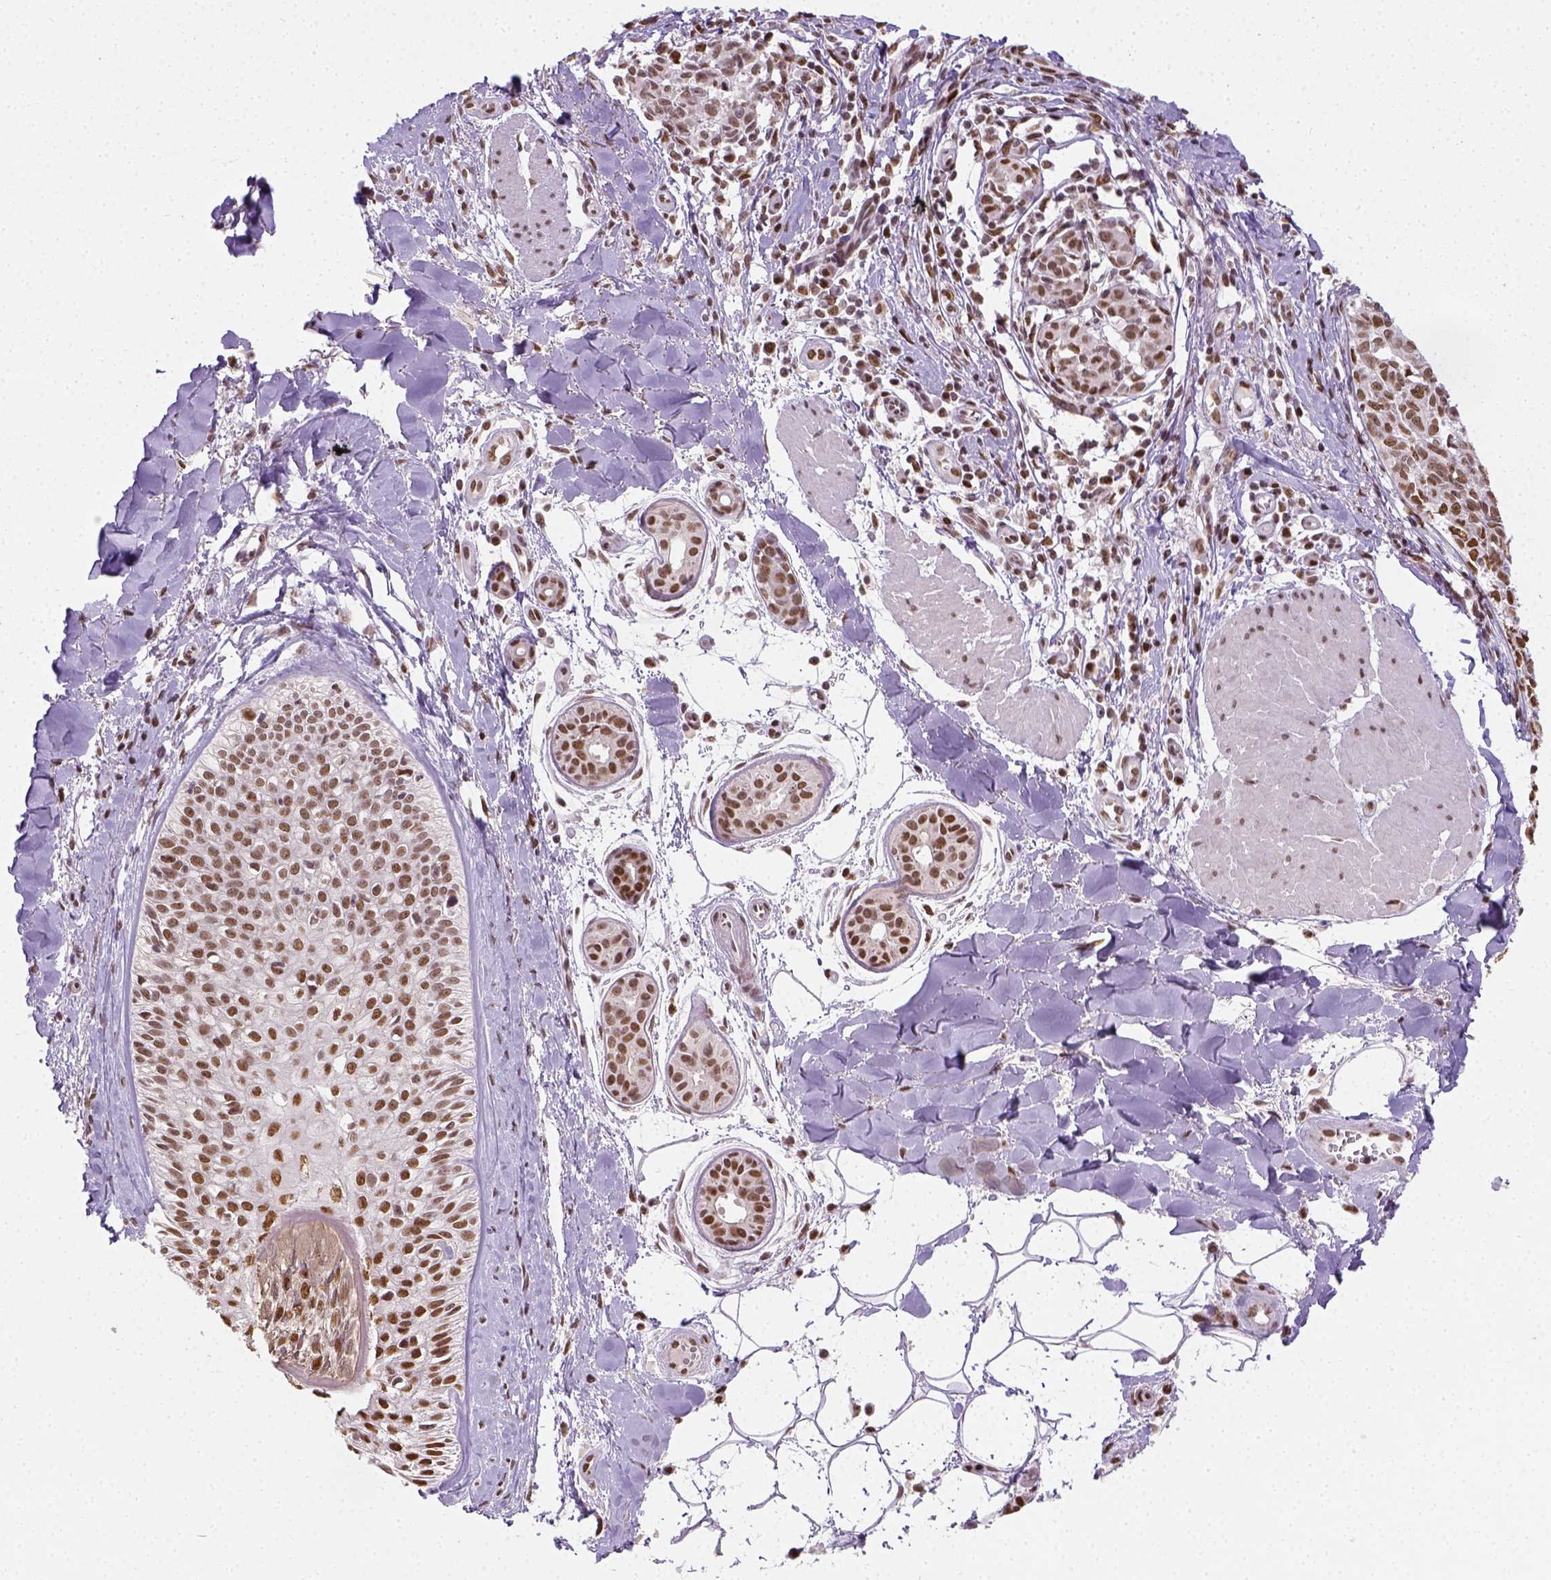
{"staining": {"intensity": "moderate", "quantity": ">75%", "location": "nuclear"}, "tissue": "melanoma", "cell_type": "Tumor cells", "image_type": "cancer", "snomed": [{"axis": "morphology", "description": "Malignant melanoma, NOS"}, {"axis": "topography", "description": "Skin"}], "caption": "Malignant melanoma stained with a brown dye displays moderate nuclear positive expression in about >75% of tumor cells.", "gene": "FANCE", "patient": {"sex": "male", "age": 48}}